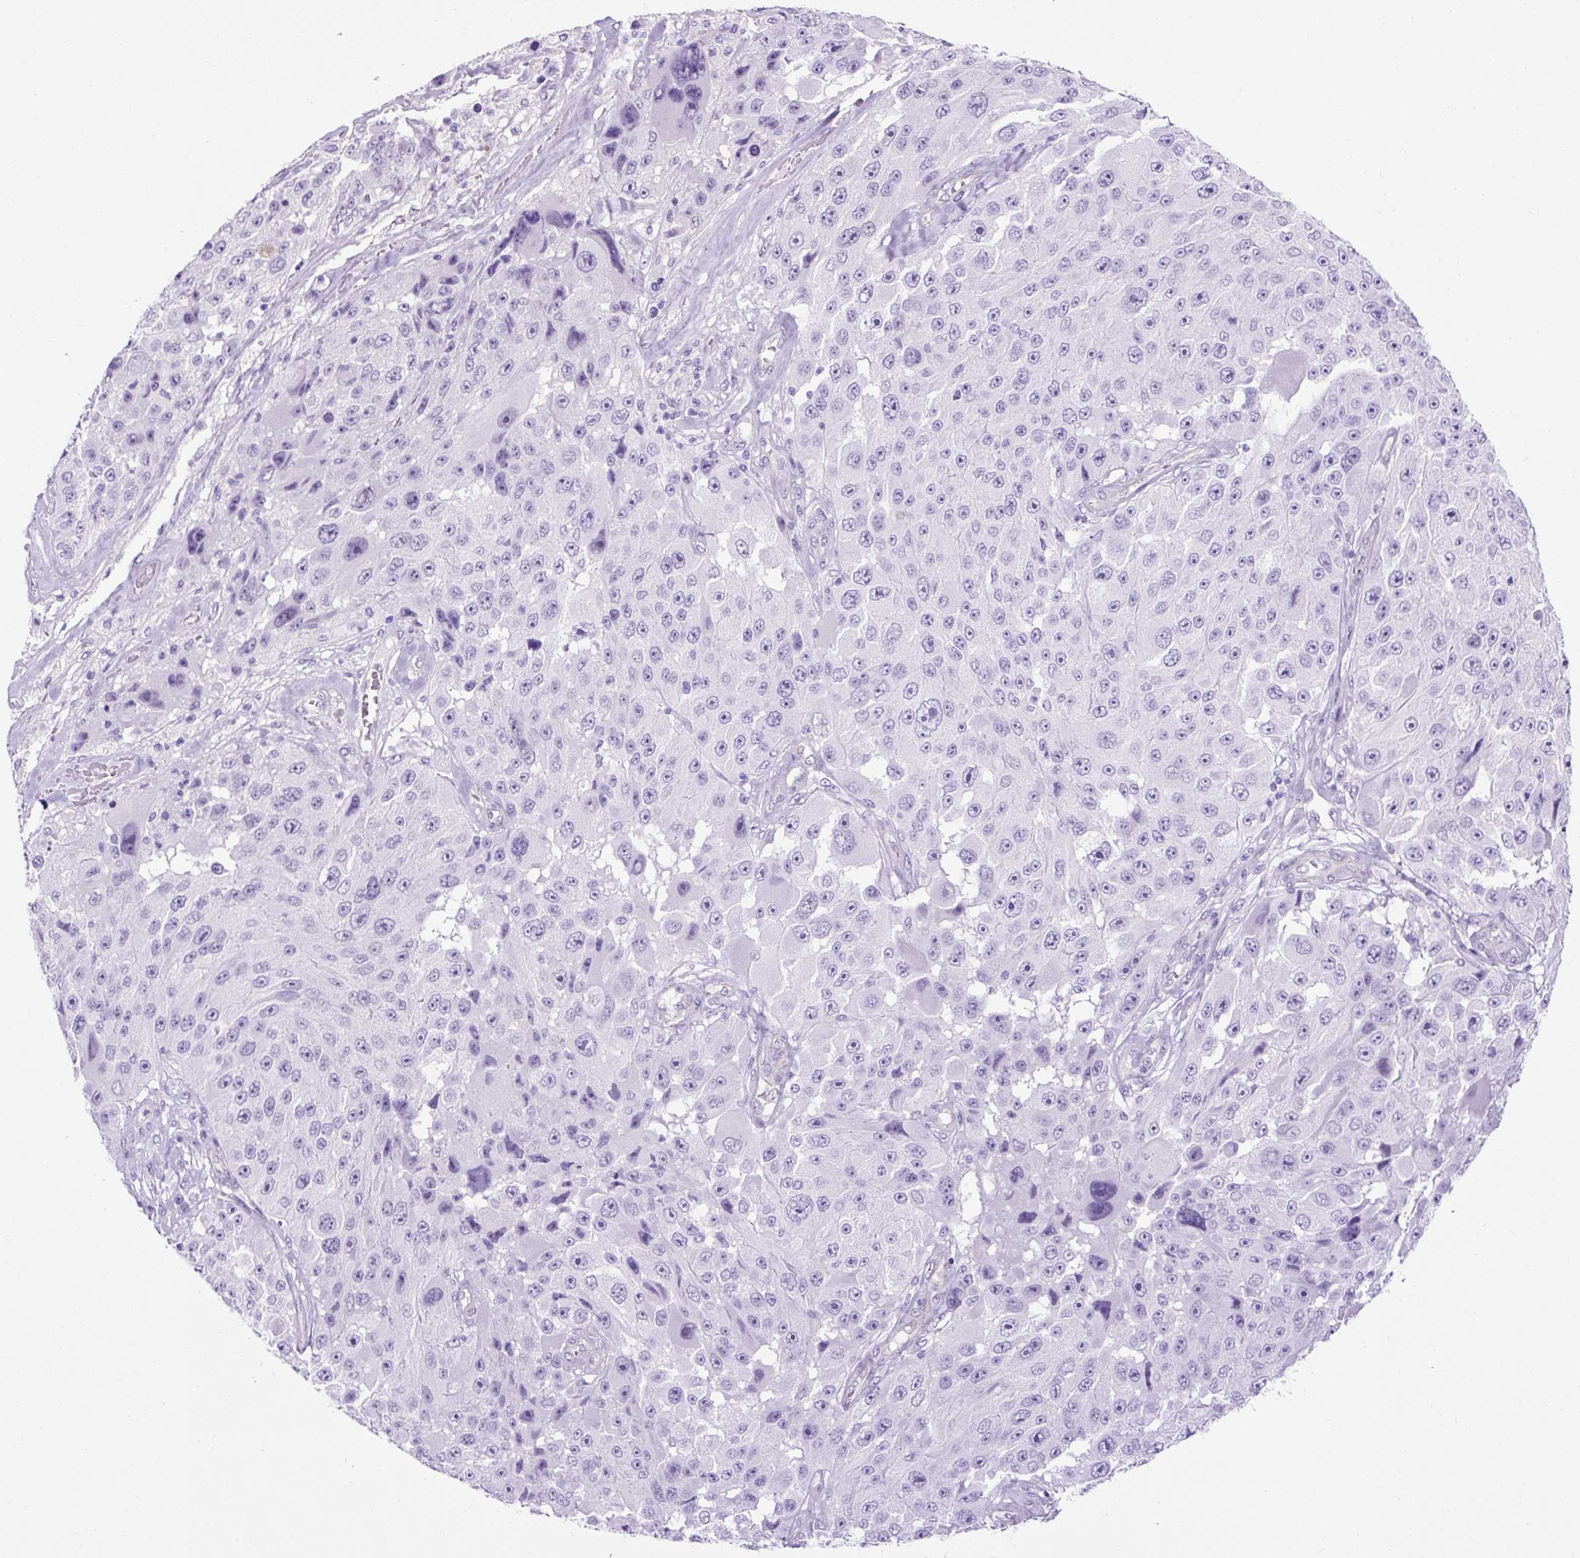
{"staining": {"intensity": "negative", "quantity": "none", "location": "none"}, "tissue": "melanoma", "cell_type": "Tumor cells", "image_type": "cancer", "snomed": [{"axis": "morphology", "description": "Malignant melanoma, Metastatic site"}, {"axis": "topography", "description": "Lymph node"}], "caption": "DAB immunohistochemical staining of malignant melanoma (metastatic site) displays no significant staining in tumor cells.", "gene": "KRT12", "patient": {"sex": "male", "age": 62}}